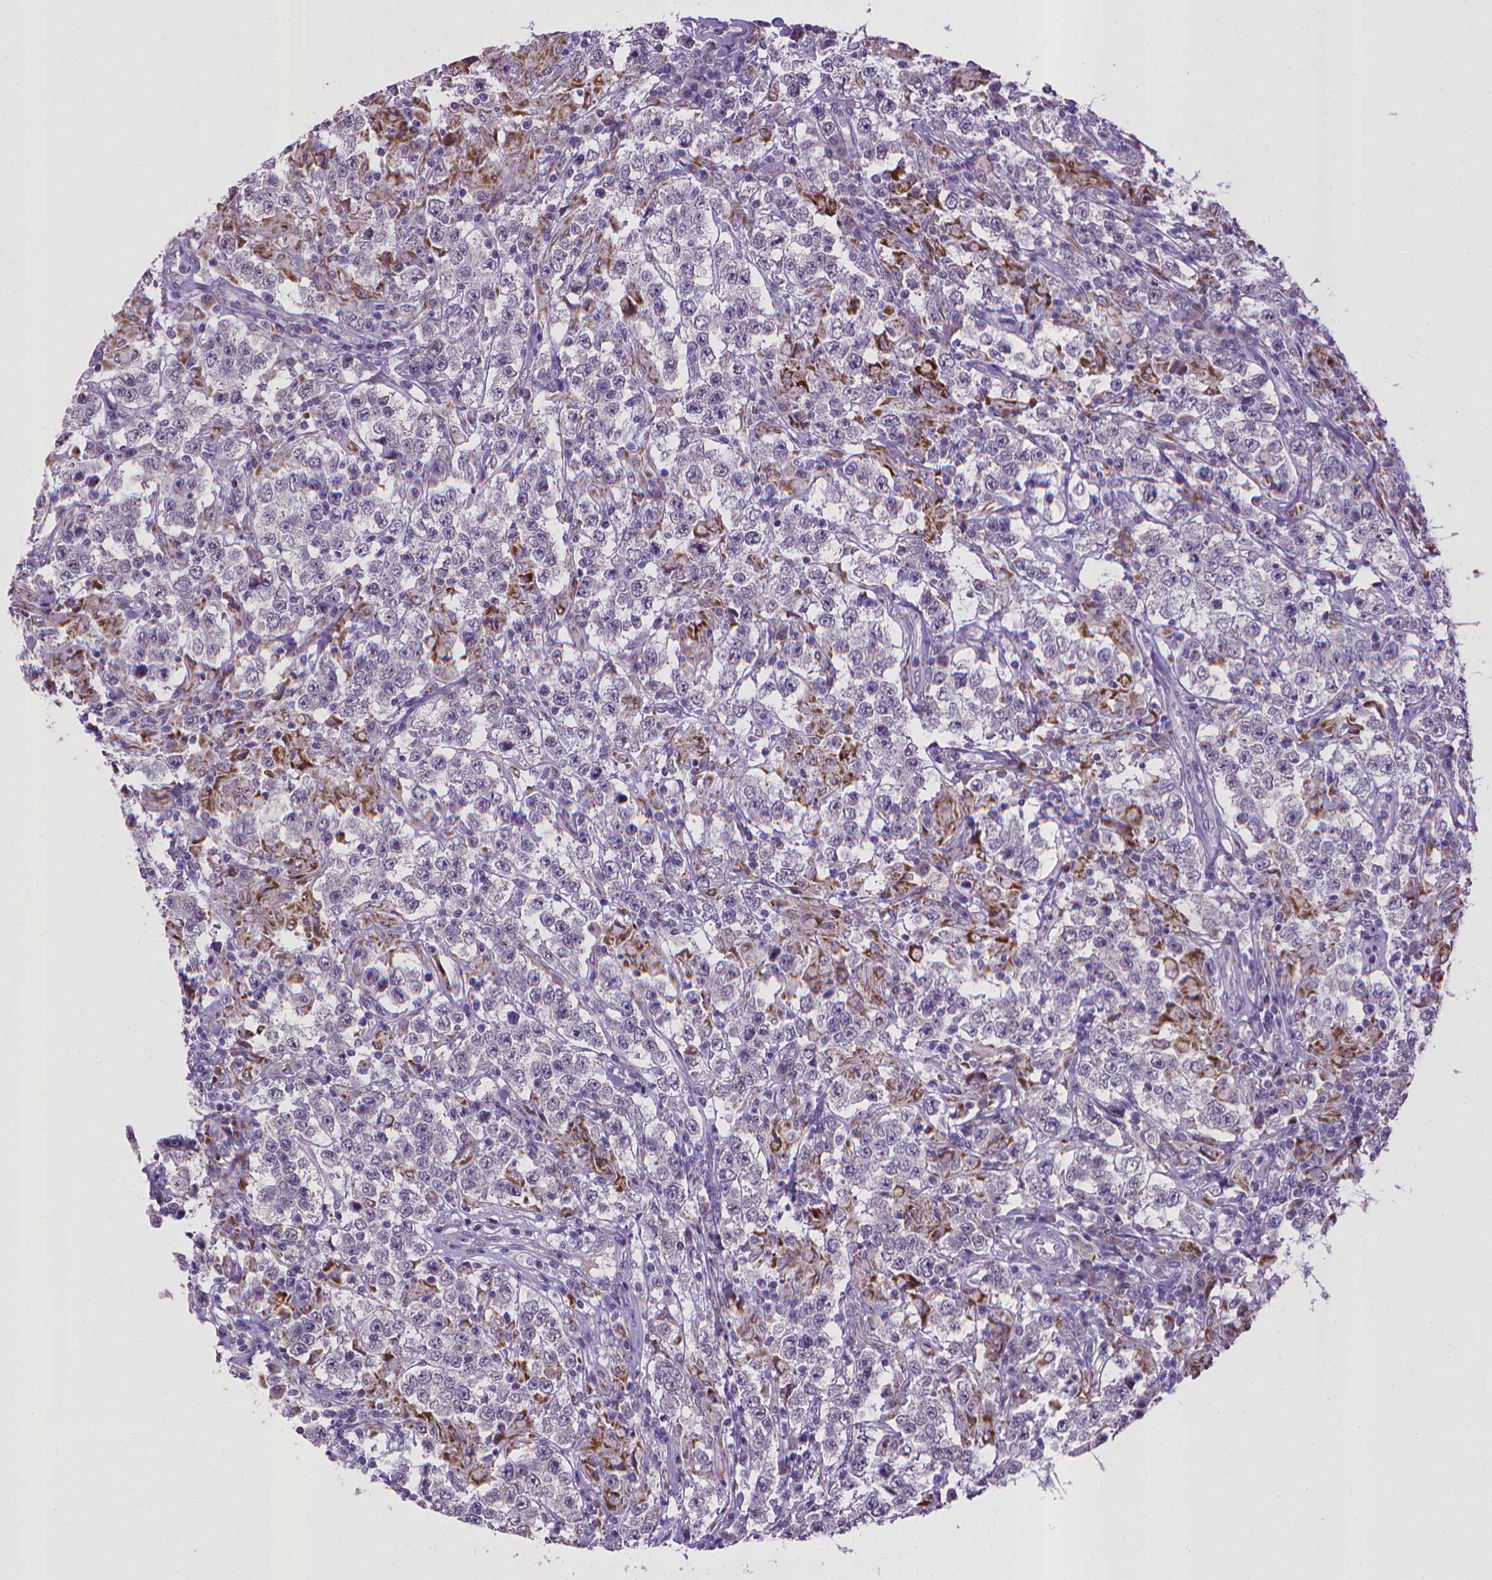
{"staining": {"intensity": "negative", "quantity": "none", "location": "none"}, "tissue": "testis cancer", "cell_type": "Tumor cells", "image_type": "cancer", "snomed": [{"axis": "morphology", "description": "Seminoma, NOS"}, {"axis": "morphology", "description": "Carcinoma, Embryonal, NOS"}, {"axis": "topography", "description": "Testis"}], "caption": "An image of testis cancer (embryonal carcinoma) stained for a protein shows no brown staining in tumor cells.", "gene": "KMO", "patient": {"sex": "male", "age": 41}}